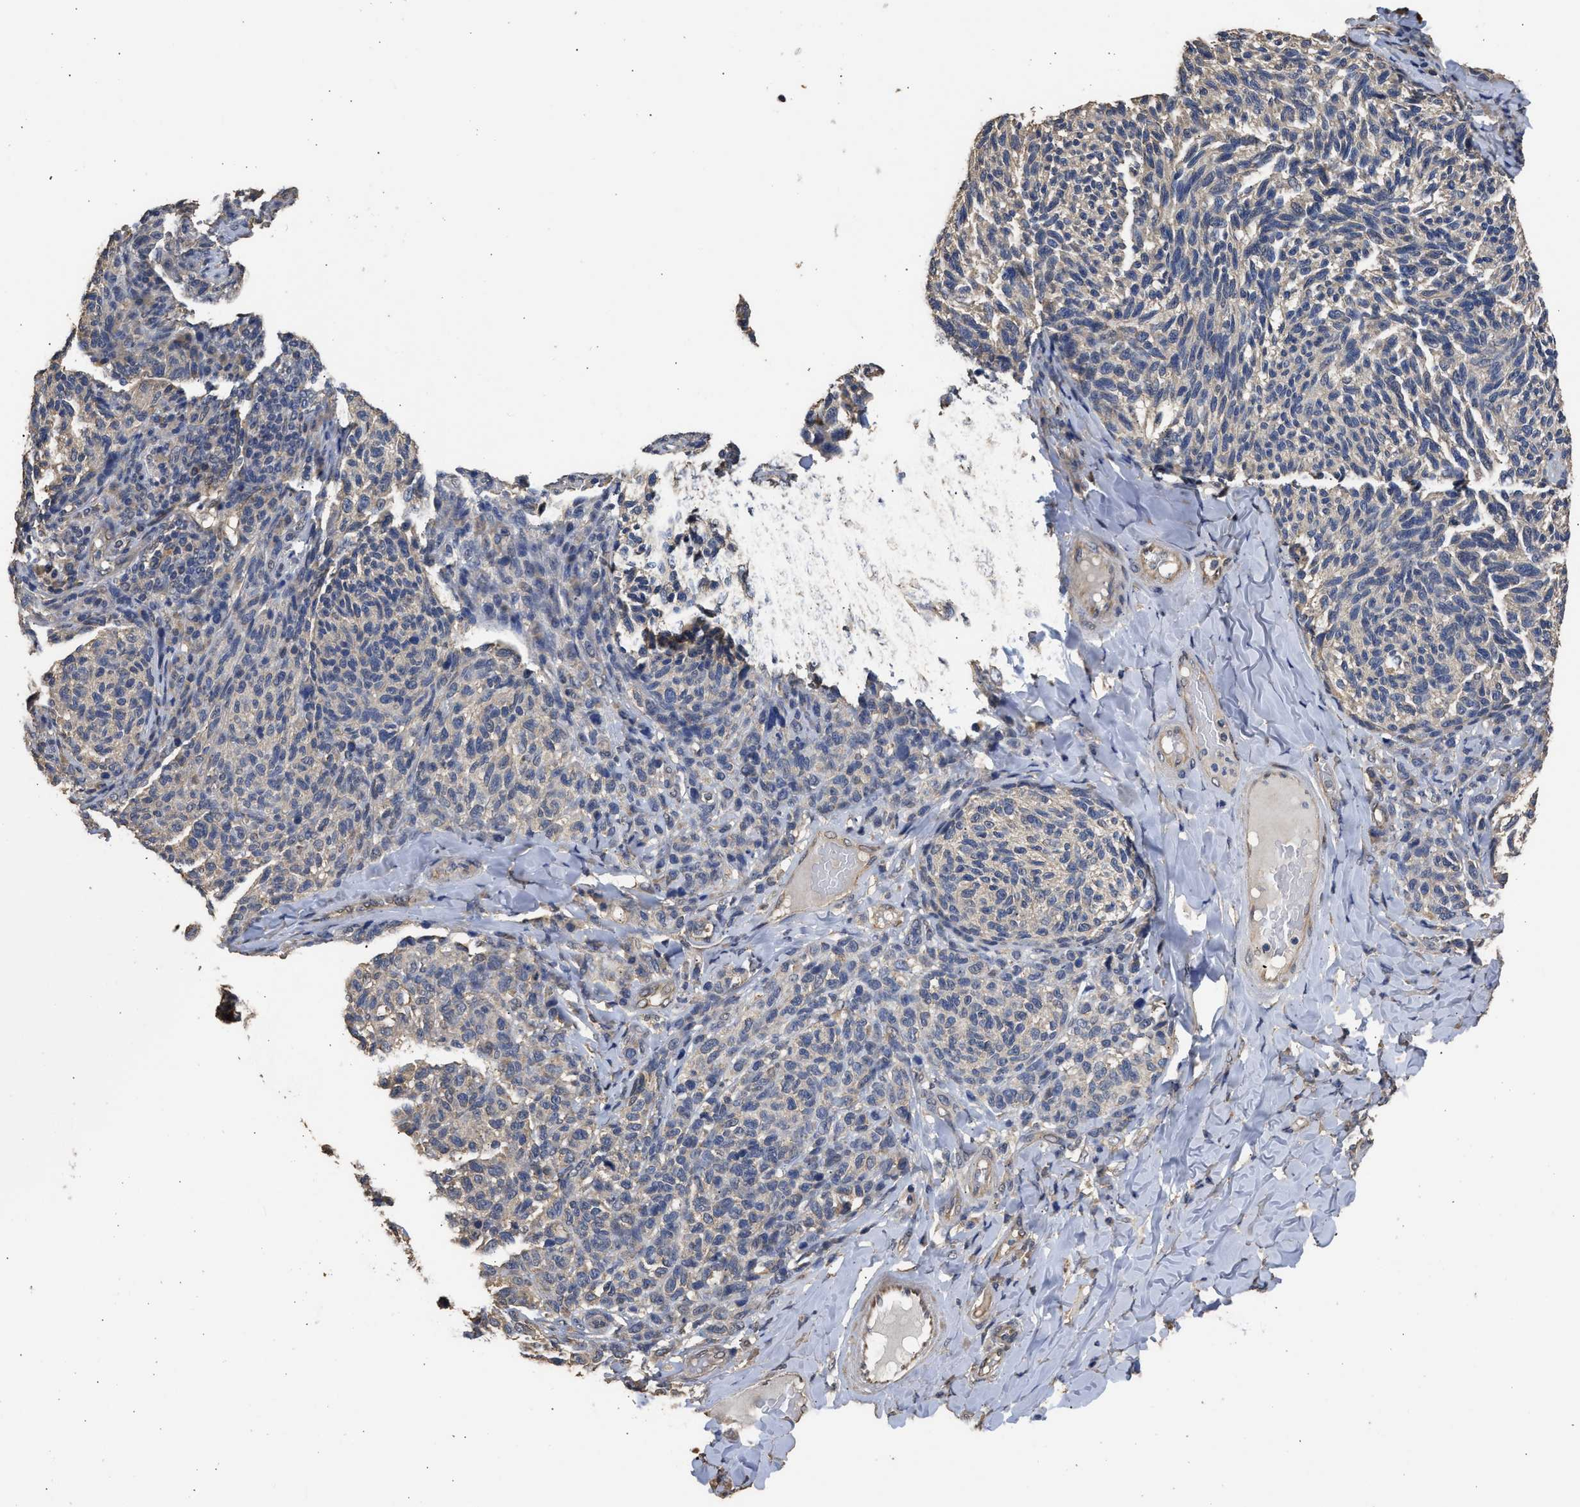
{"staining": {"intensity": "negative", "quantity": "none", "location": "none"}, "tissue": "melanoma", "cell_type": "Tumor cells", "image_type": "cancer", "snomed": [{"axis": "morphology", "description": "Malignant melanoma, NOS"}, {"axis": "topography", "description": "Skin"}], "caption": "Immunohistochemistry (IHC) histopathology image of human melanoma stained for a protein (brown), which reveals no staining in tumor cells.", "gene": "SPINT2", "patient": {"sex": "female", "age": 73}}